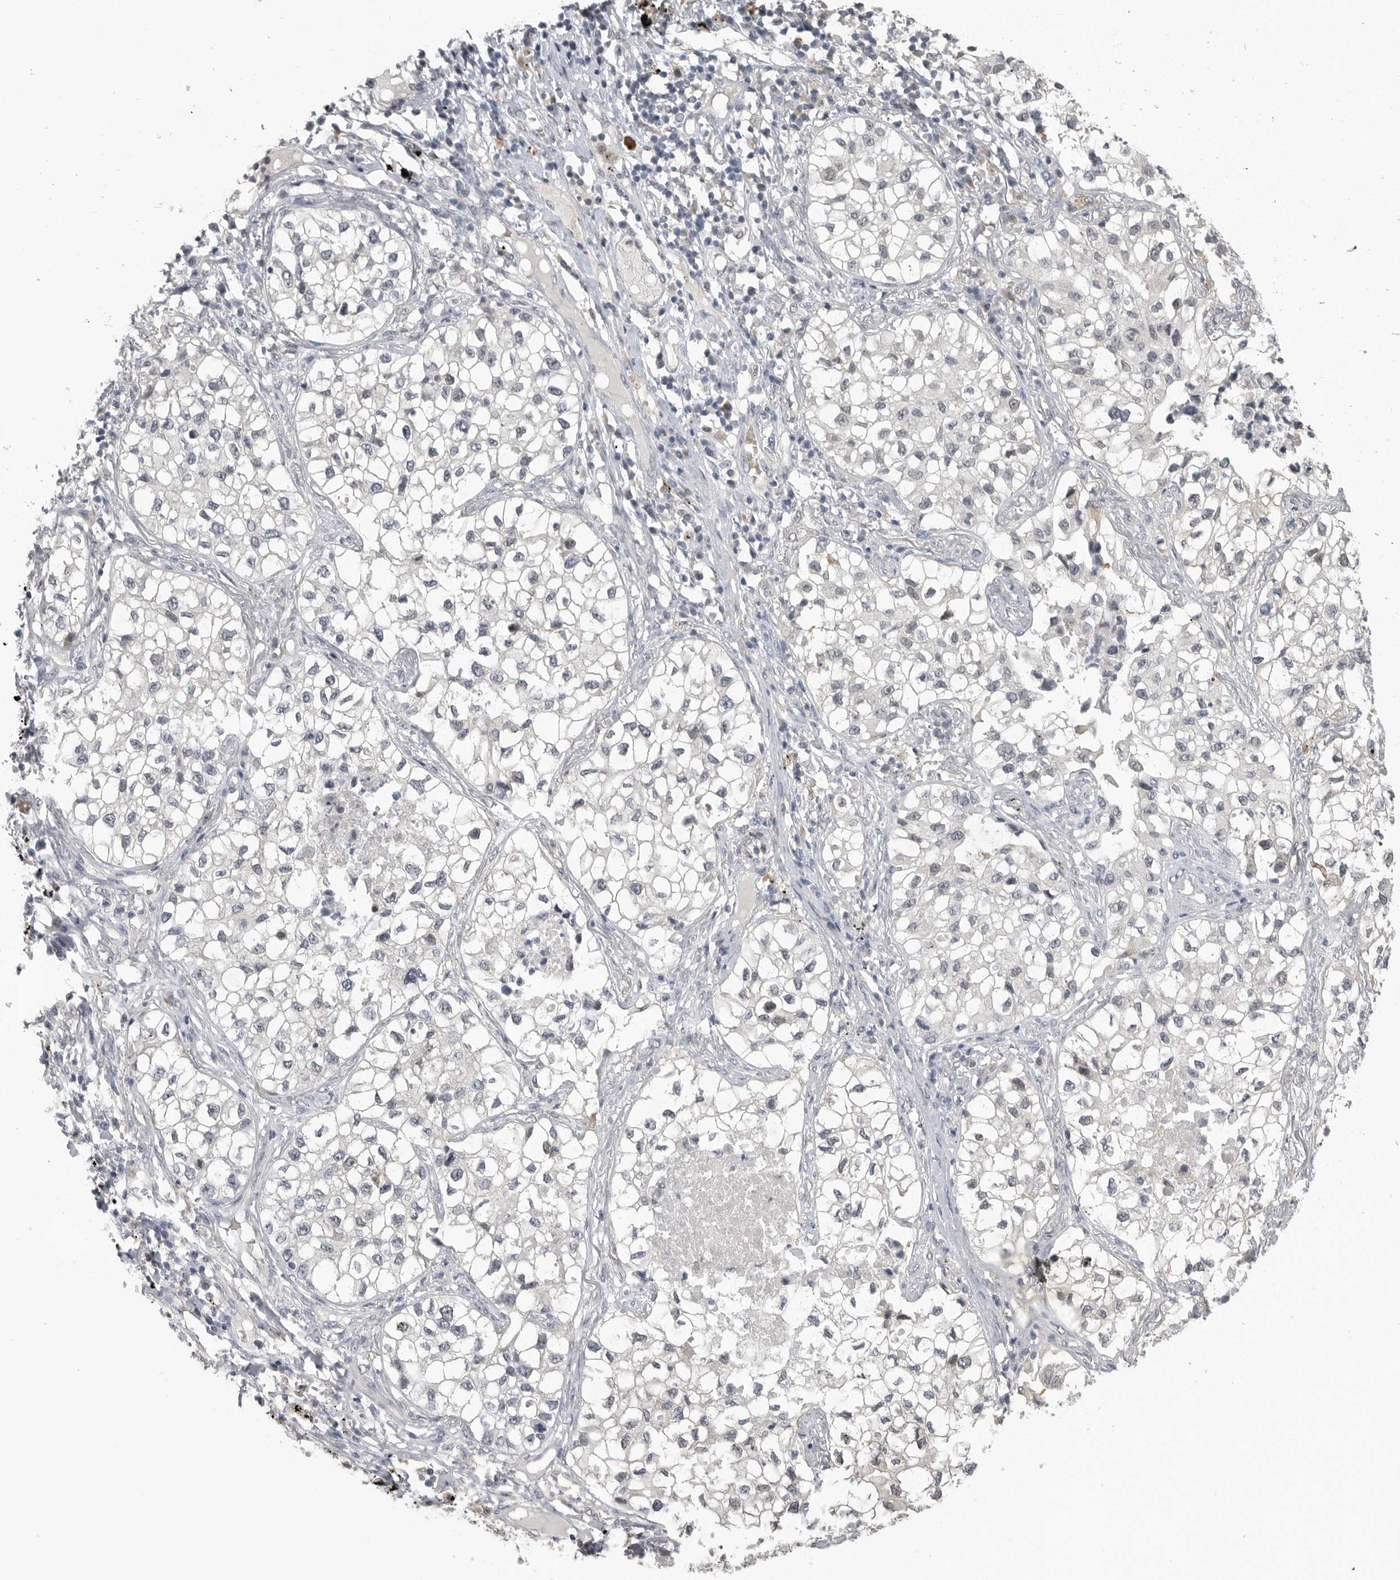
{"staining": {"intensity": "negative", "quantity": "none", "location": "none"}, "tissue": "lung cancer", "cell_type": "Tumor cells", "image_type": "cancer", "snomed": [{"axis": "morphology", "description": "Adenocarcinoma, NOS"}, {"axis": "topography", "description": "Lung"}], "caption": "High power microscopy image of an immunohistochemistry image of adenocarcinoma (lung), revealing no significant expression in tumor cells.", "gene": "PLEKHF1", "patient": {"sex": "male", "age": 63}}